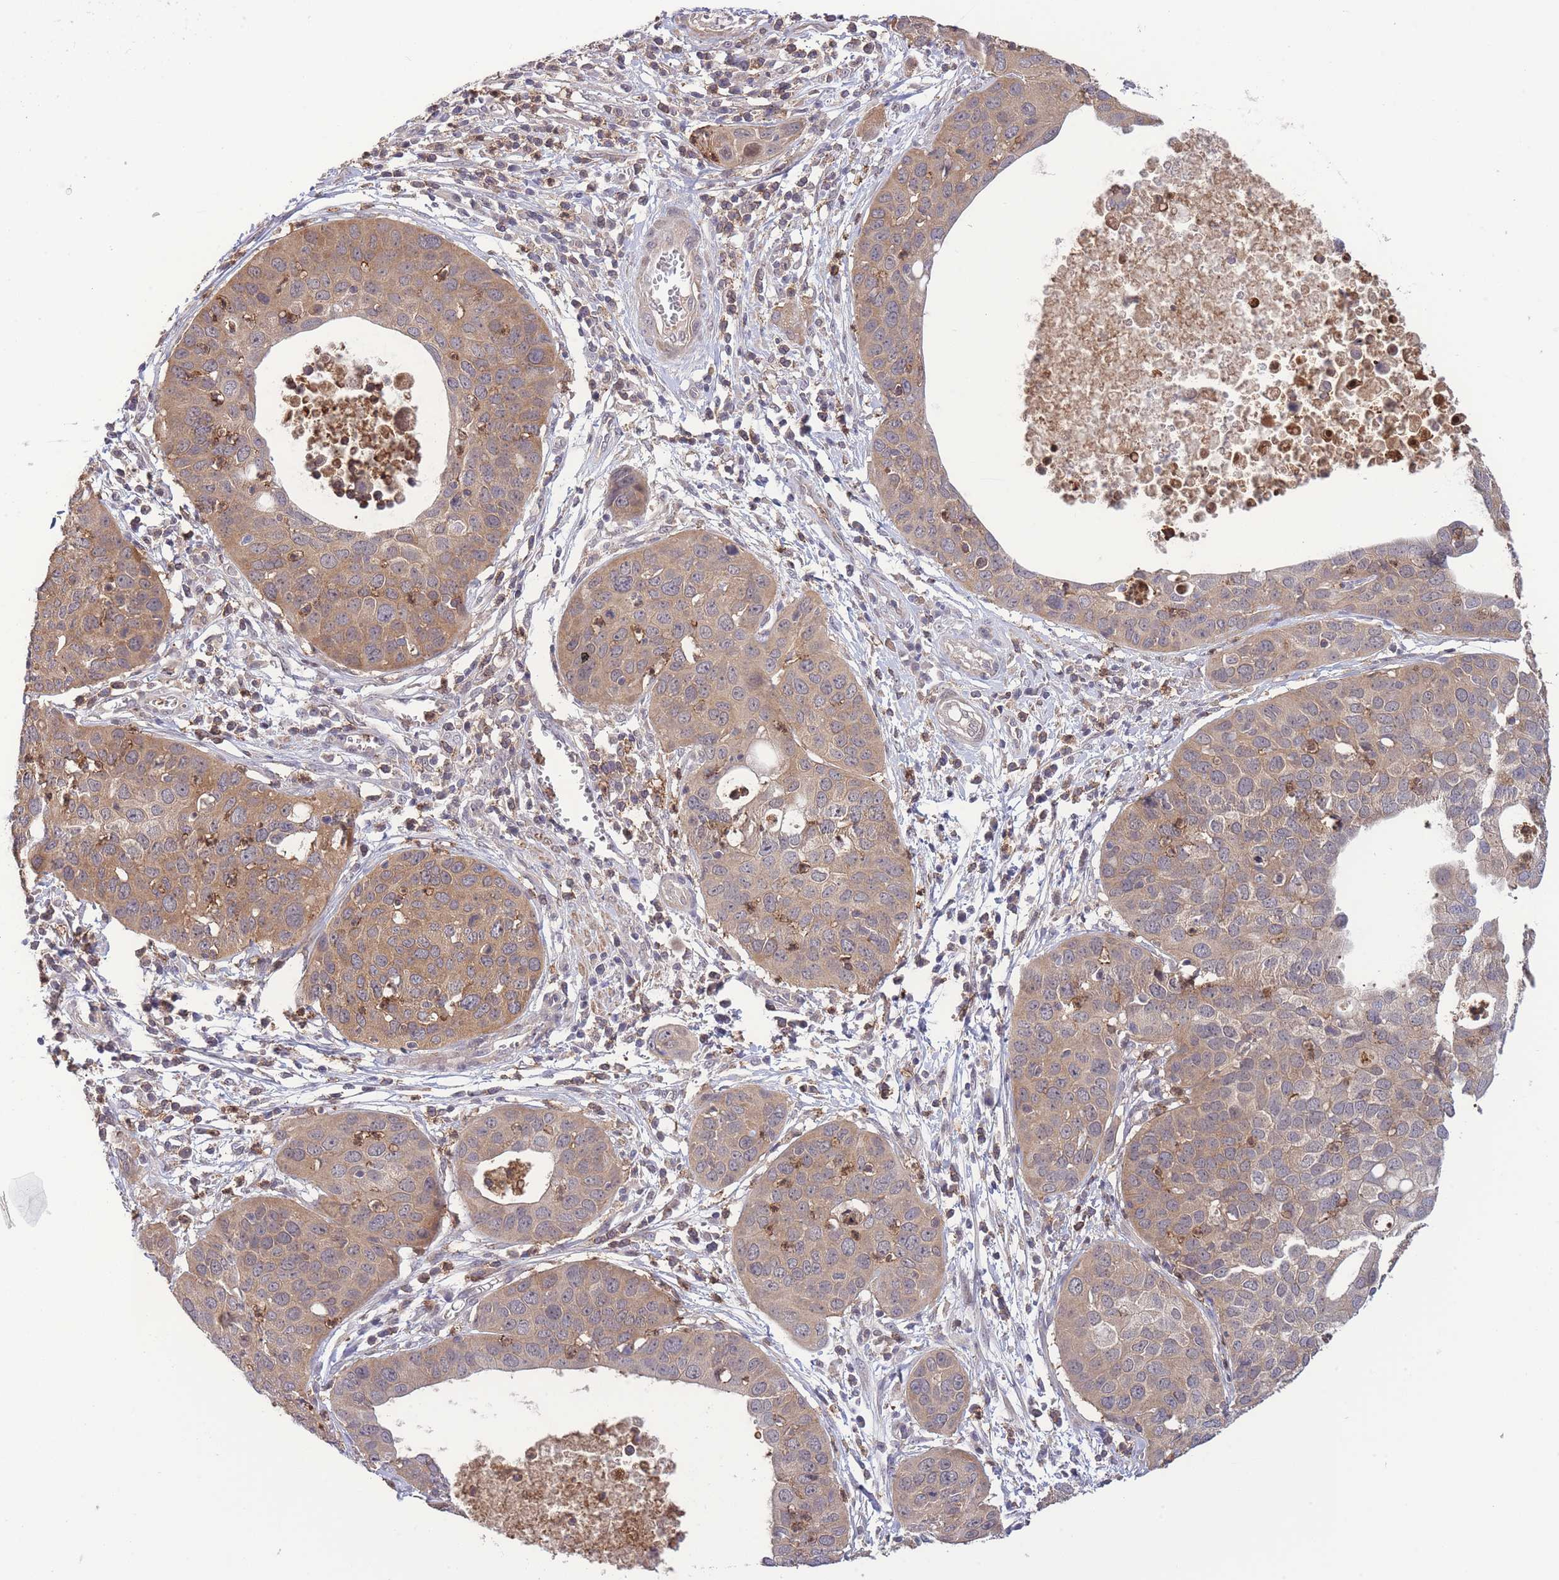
{"staining": {"intensity": "weak", "quantity": "25%-75%", "location": "cytoplasmic/membranous"}, "tissue": "cervical cancer", "cell_type": "Tumor cells", "image_type": "cancer", "snomed": [{"axis": "morphology", "description": "Squamous cell carcinoma, NOS"}, {"axis": "topography", "description": "Cervix"}], "caption": "A micrograph of human cervical squamous cell carcinoma stained for a protein shows weak cytoplasmic/membranous brown staining in tumor cells.", "gene": "ZNF304", "patient": {"sex": "female", "age": 36}}